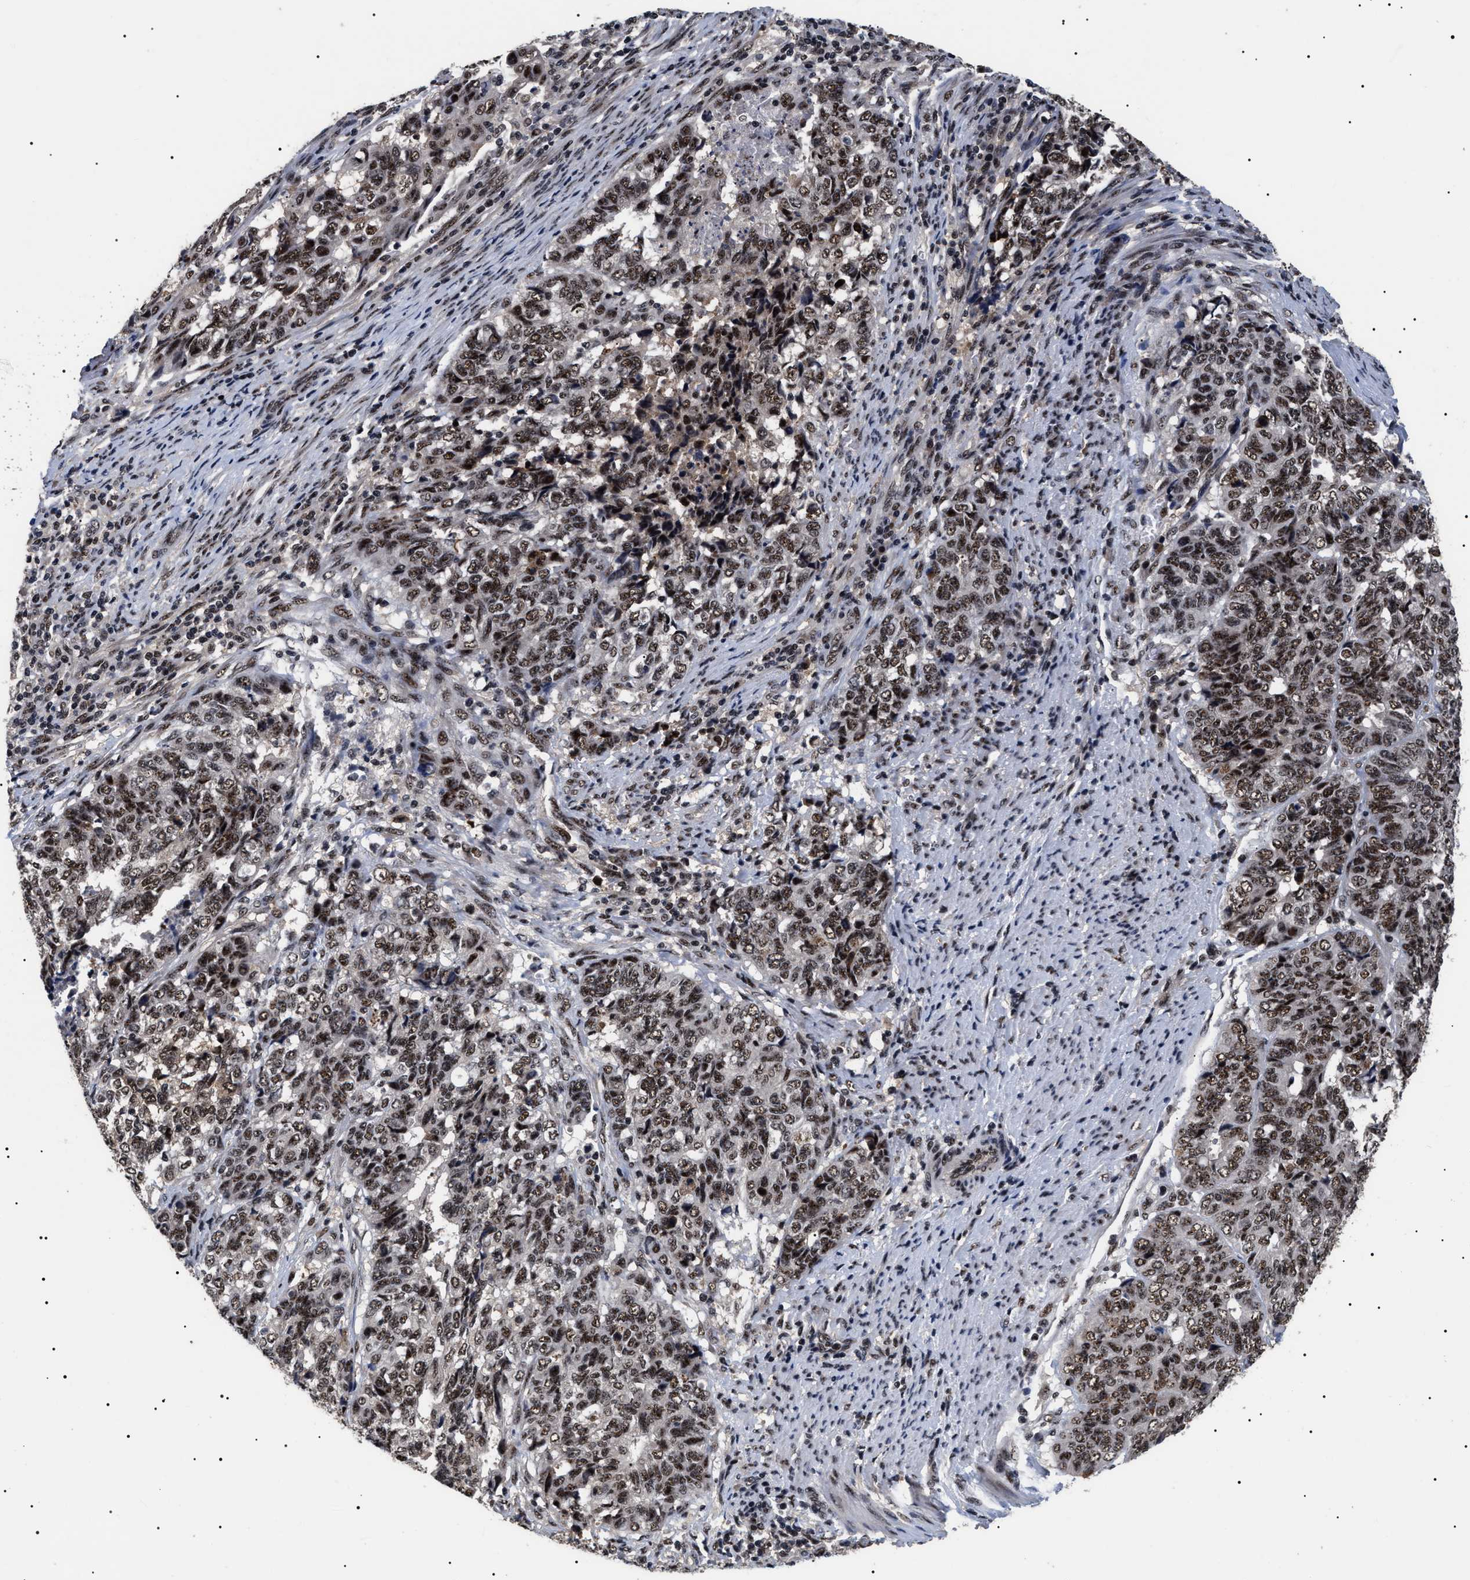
{"staining": {"intensity": "strong", "quantity": ">75%", "location": "nuclear"}, "tissue": "endometrial cancer", "cell_type": "Tumor cells", "image_type": "cancer", "snomed": [{"axis": "morphology", "description": "Adenocarcinoma, NOS"}, {"axis": "topography", "description": "Endometrium"}], "caption": "About >75% of tumor cells in adenocarcinoma (endometrial) display strong nuclear protein expression as visualized by brown immunohistochemical staining.", "gene": "CAAP1", "patient": {"sex": "female", "age": 80}}